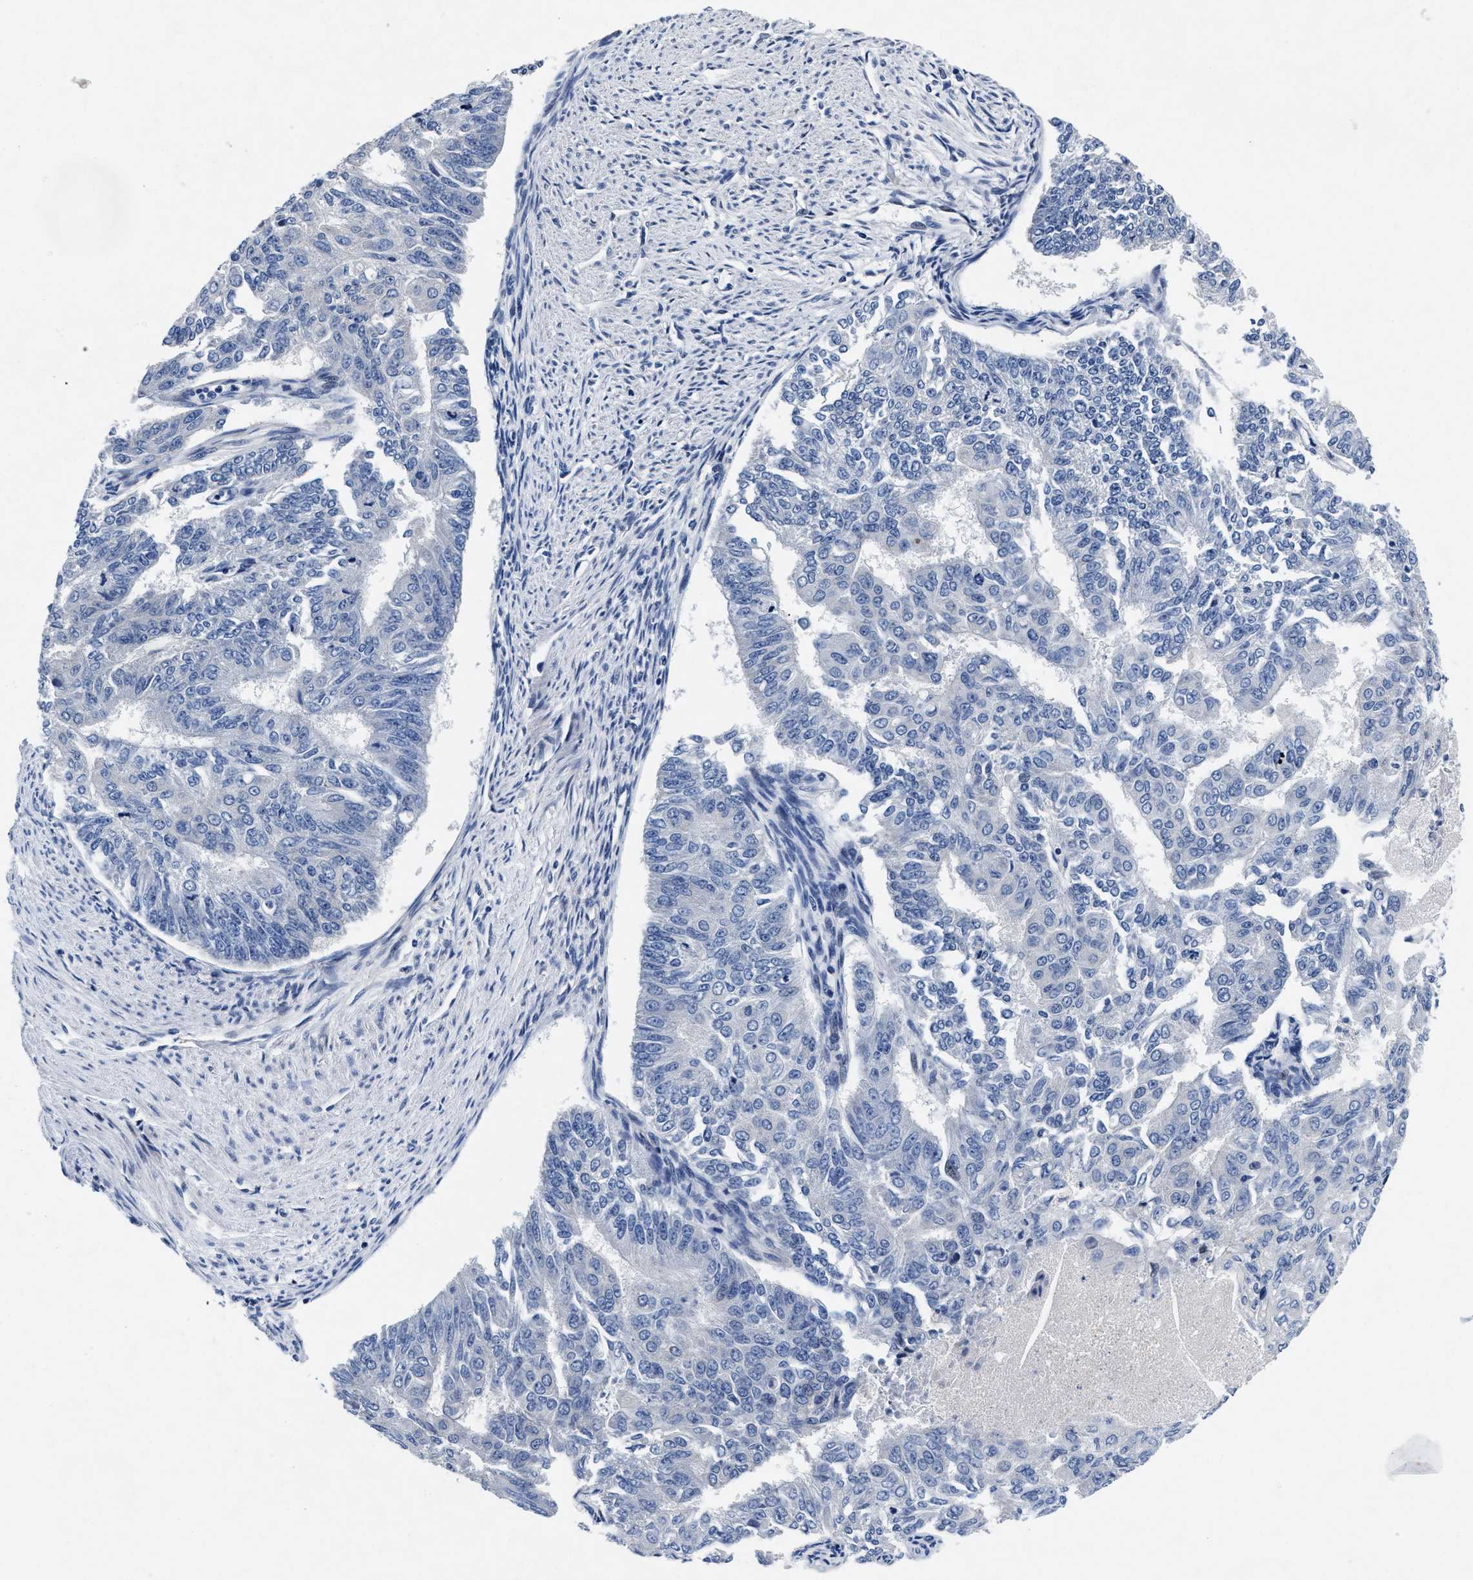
{"staining": {"intensity": "negative", "quantity": "none", "location": "none"}, "tissue": "endometrial cancer", "cell_type": "Tumor cells", "image_type": "cancer", "snomed": [{"axis": "morphology", "description": "Adenocarcinoma, NOS"}, {"axis": "topography", "description": "Endometrium"}], "caption": "IHC of adenocarcinoma (endometrial) shows no positivity in tumor cells.", "gene": "LAD1", "patient": {"sex": "female", "age": 32}}